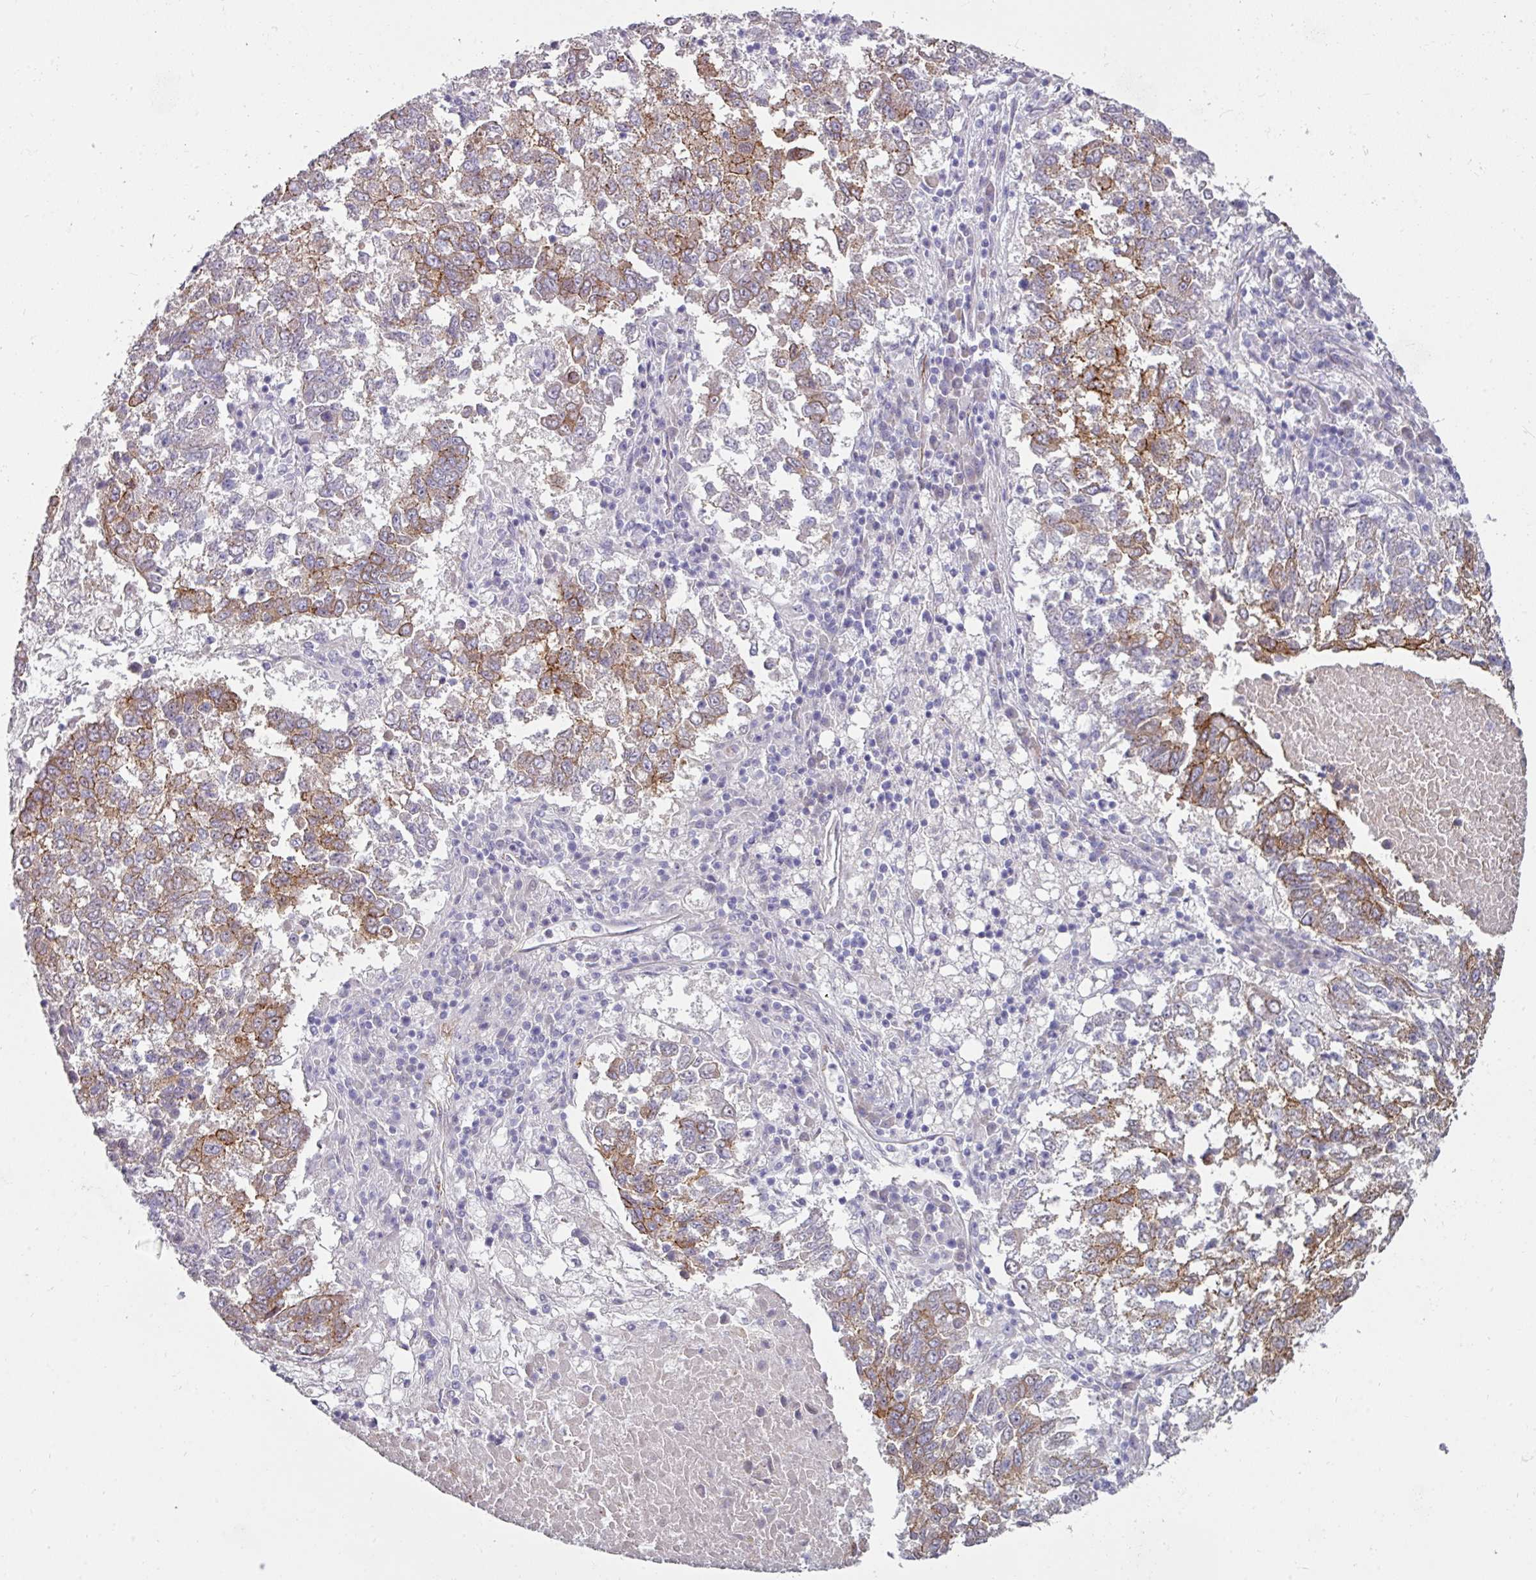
{"staining": {"intensity": "moderate", "quantity": "25%-75%", "location": "cytoplasmic/membranous"}, "tissue": "lung cancer", "cell_type": "Tumor cells", "image_type": "cancer", "snomed": [{"axis": "morphology", "description": "Squamous cell carcinoma, NOS"}, {"axis": "topography", "description": "Lung"}], "caption": "This photomicrograph shows lung cancer (squamous cell carcinoma) stained with immunohistochemistry (IHC) to label a protein in brown. The cytoplasmic/membranous of tumor cells show moderate positivity for the protein. Nuclei are counter-stained blue.", "gene": "JUP", "patient": {"sex": "male", "age": 73}}